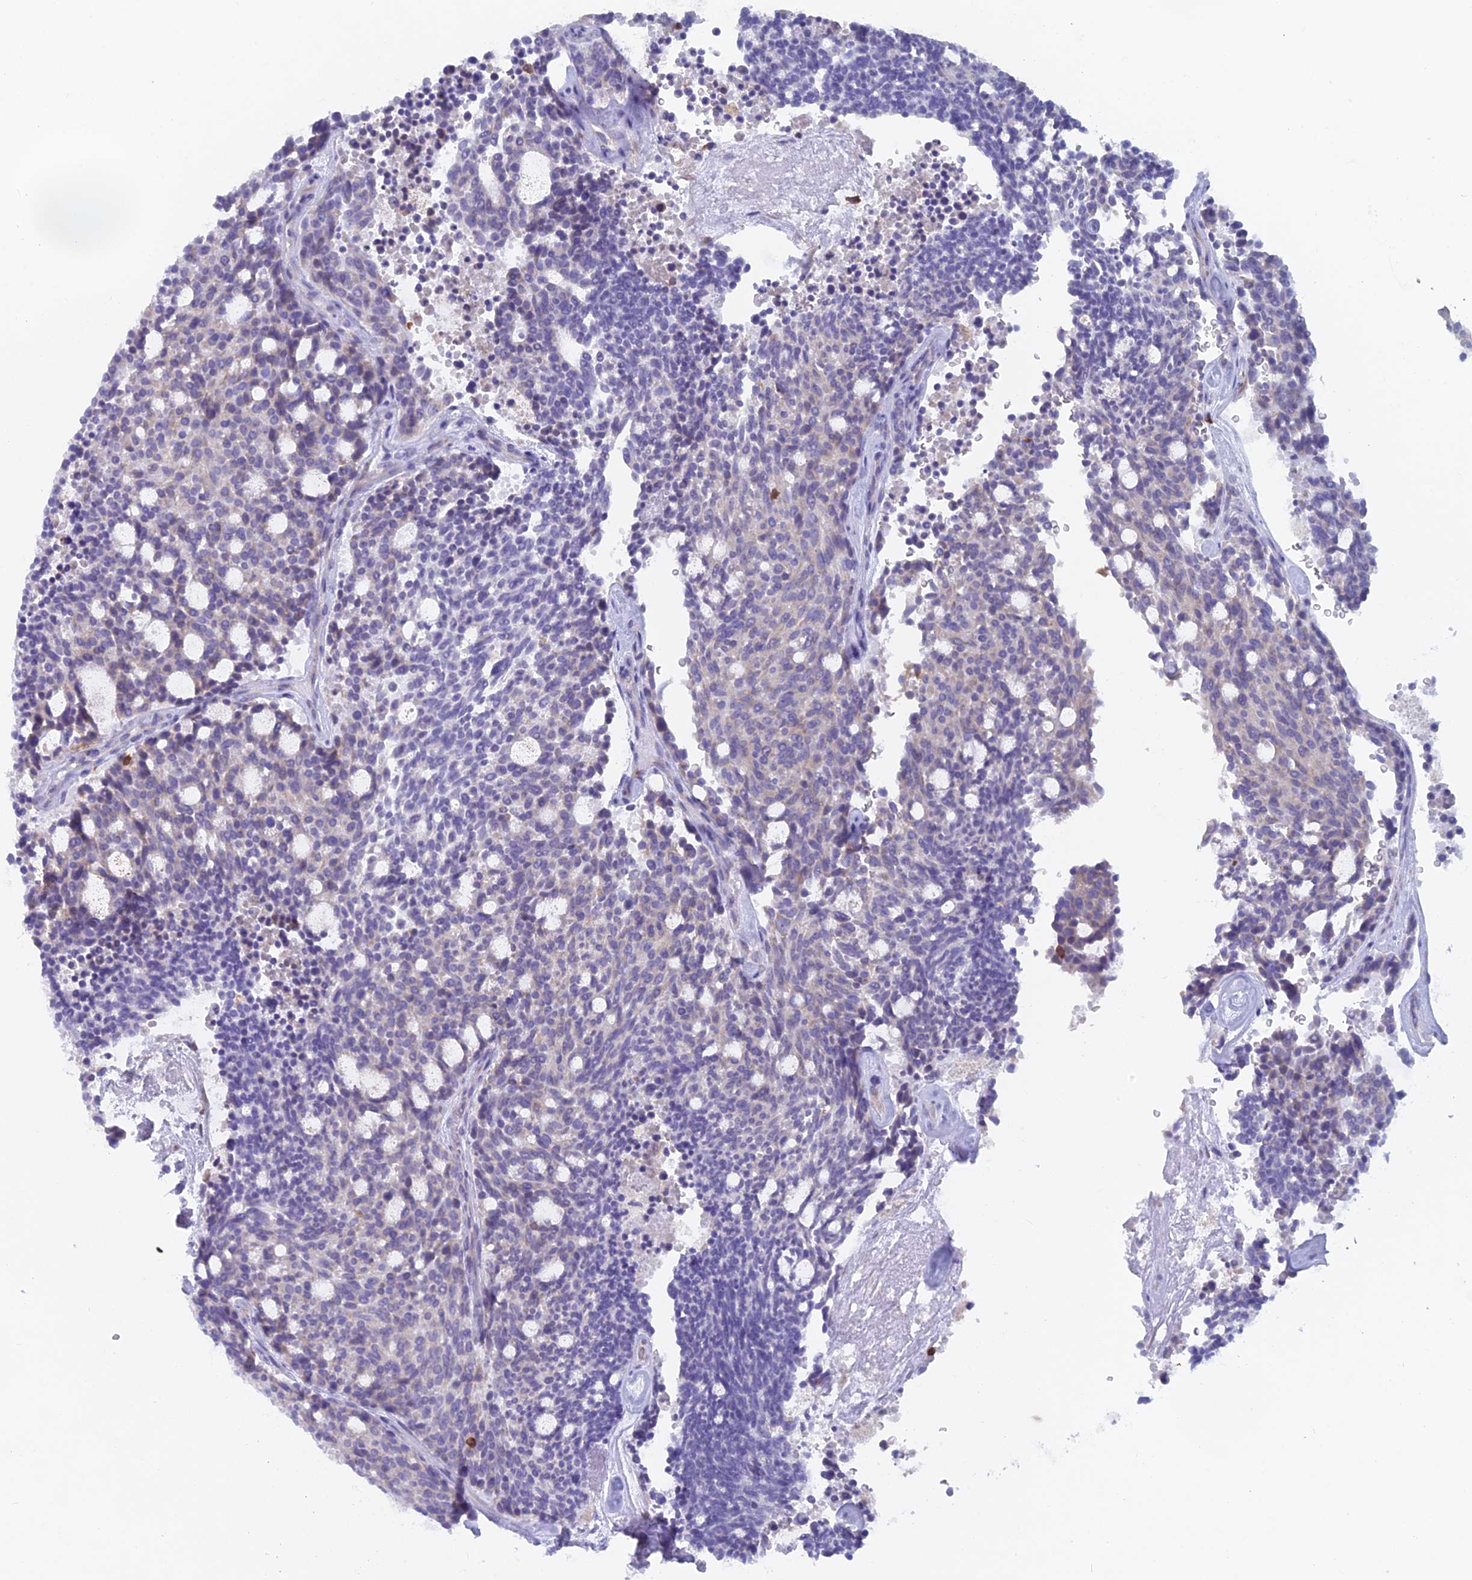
{"staining": {"intensity": "negative", "quantity": "none", "location": "none"}, "tissue": "carcinoid", "cell_type": "Tumor cells", "image_type": "cancer", "snomed": [{"axis": "morphology", "description": "Carcinoid, malignant, NOS"}, {"axis": "topography", "description": "Pancreas"}], "caption": "An IHC photomicrograph of malignant carcinoid is shown. There is no staining in tumor cells of malignant carcinoid. The staining was performed using DAB to visualize the protein expression in brown, while the nuclei were stained in blue with hematoxylin (Magnification: 20x).", "gene": "ABI3BP", "patient": {"sex": "female", "age": 54}}